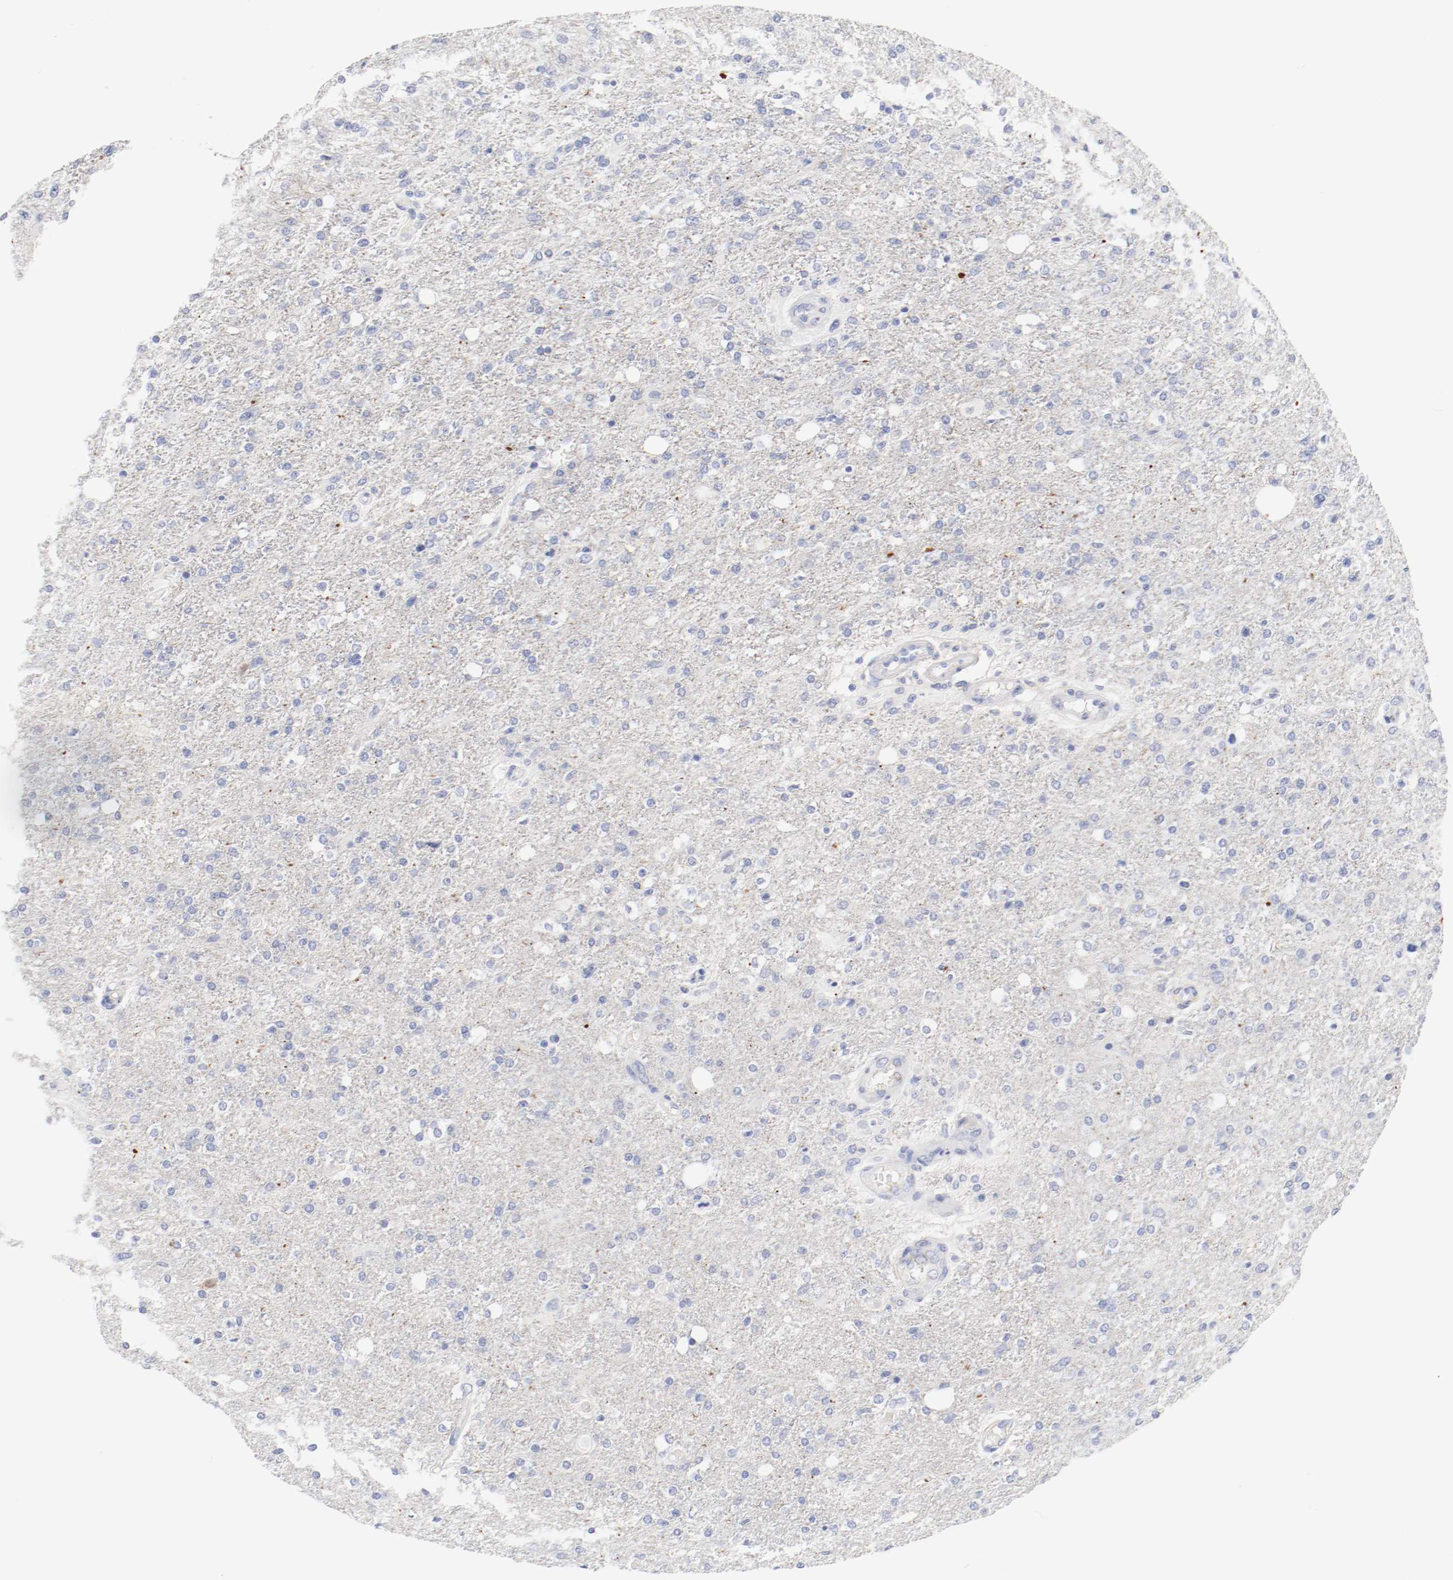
{"staining": {"intensity": "negative", "quantity": "none", "location": "none"}, "tissue": "glioma", "cell_type": "Tumor cells", "image_type": "cancer", "snomed": [{"axis": "morphology", "description": "Glioma, malignant, High grade"}, {"axis": "topography", "description": "Cerebral cortex"}], "caption": "Immunohistochemistry (IHC) micrograph of neoplastic tissue: glioma stained with DAB (3,3'-diaminobenzidine) reveals no significant protein positivity in tumor cells. The staining is performed using DAB brown chromogen with nuclei counter-stained in using hematoxylin.", "gene": "HOMER1", "patient": {"sex": "male", "age": 76}}